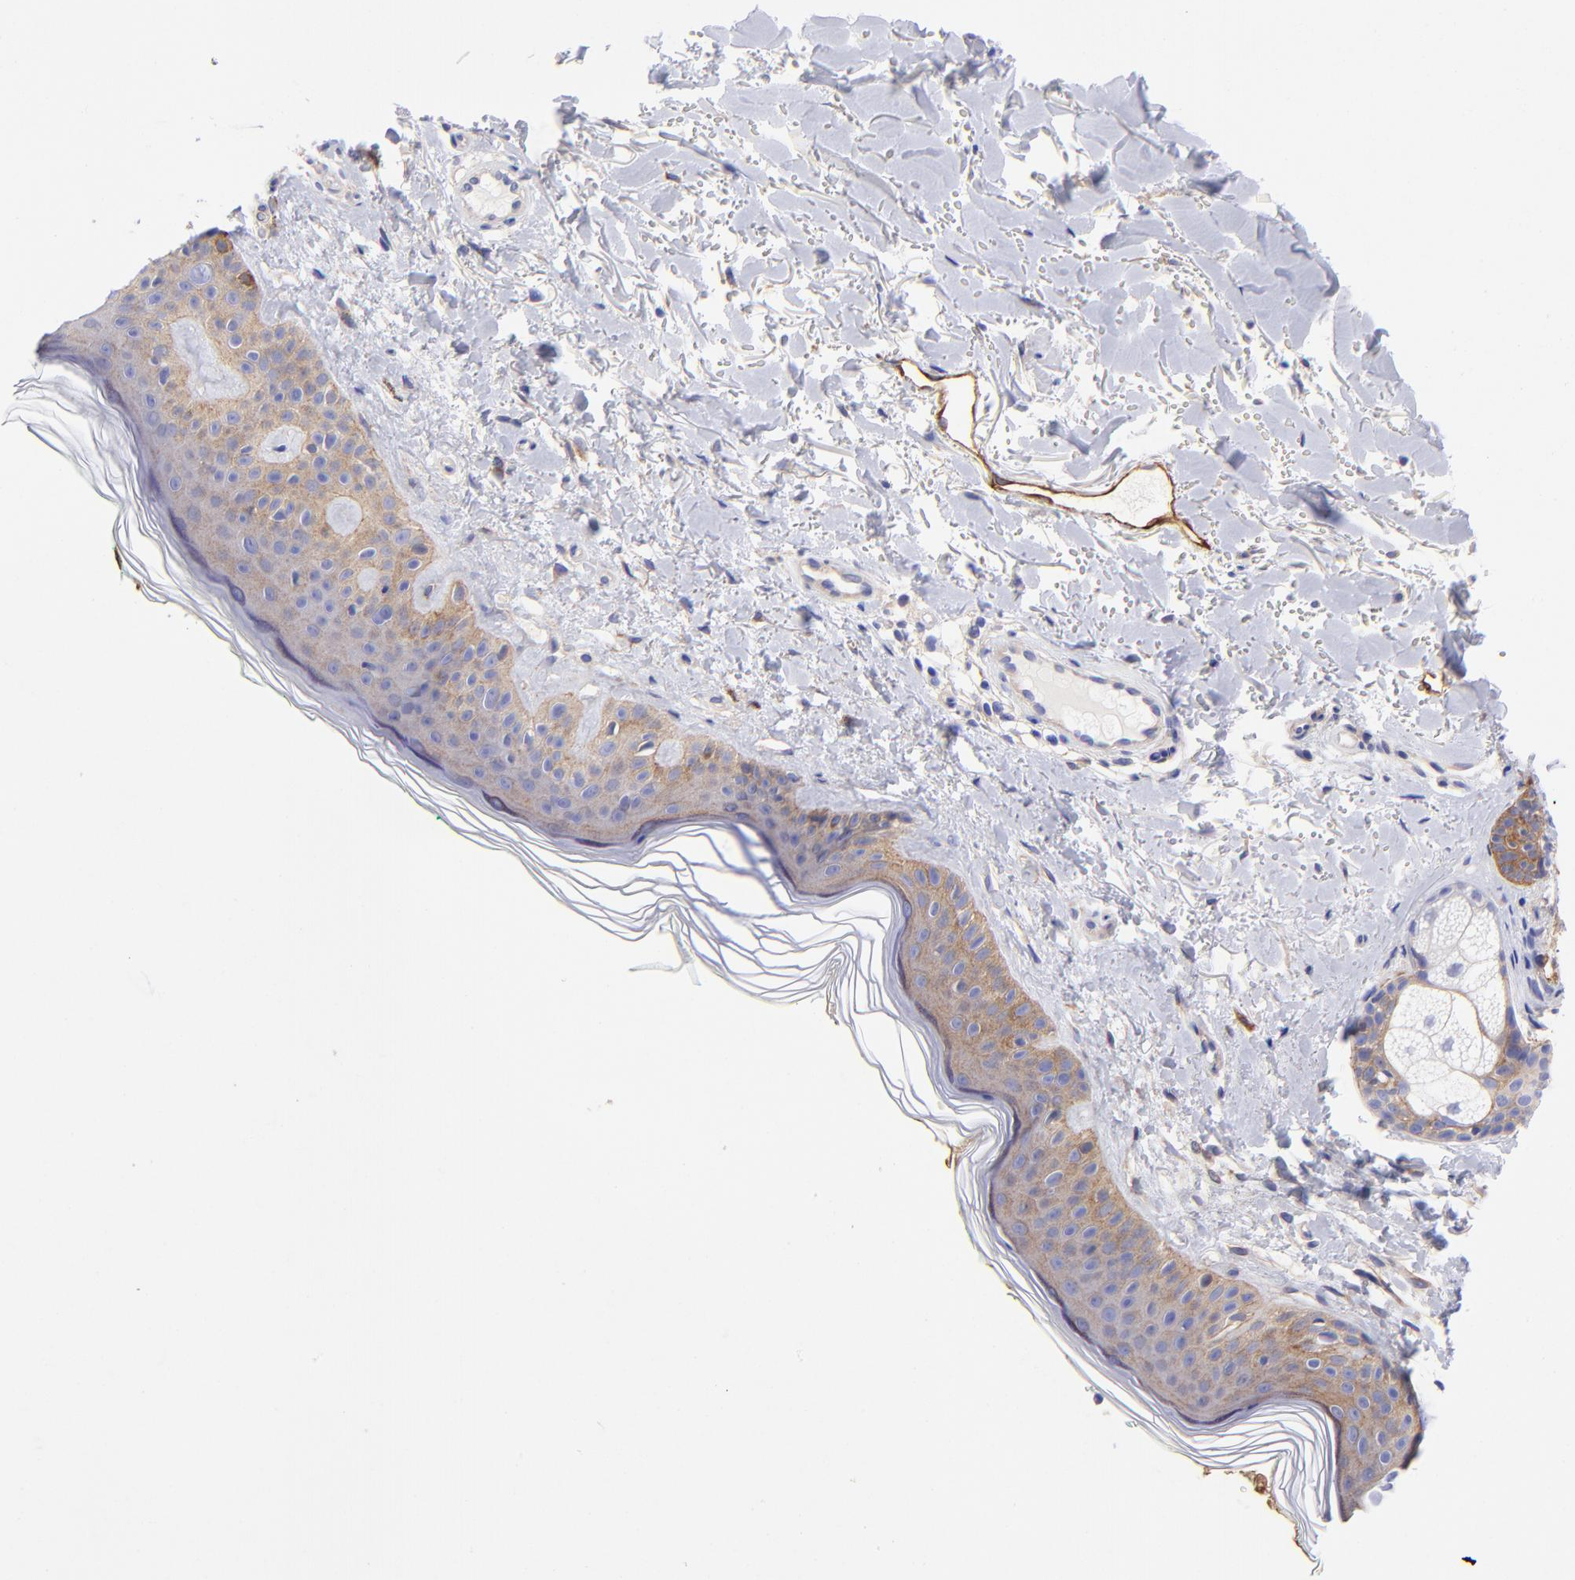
{"staining": {"intensity": "weak", "quantity": "<25%", "location": "cytoplasmic/membranous"}, "tissue": "skin", "cell_type": "Fibroblasts", "image_type": "normal", "snomed": [{"axis": "morphology", "description": "Normal tissue, NOS"}, {"axis": "topography", "description": "Skin"}], "caption": "Immunohistochemistry photomicrograph of benign skin stained for a protein (brown), which demonstrates no expression in fibroblasts.", "gene": "PPFIBP1", "patient": {"sex": "male", "age": 71}}